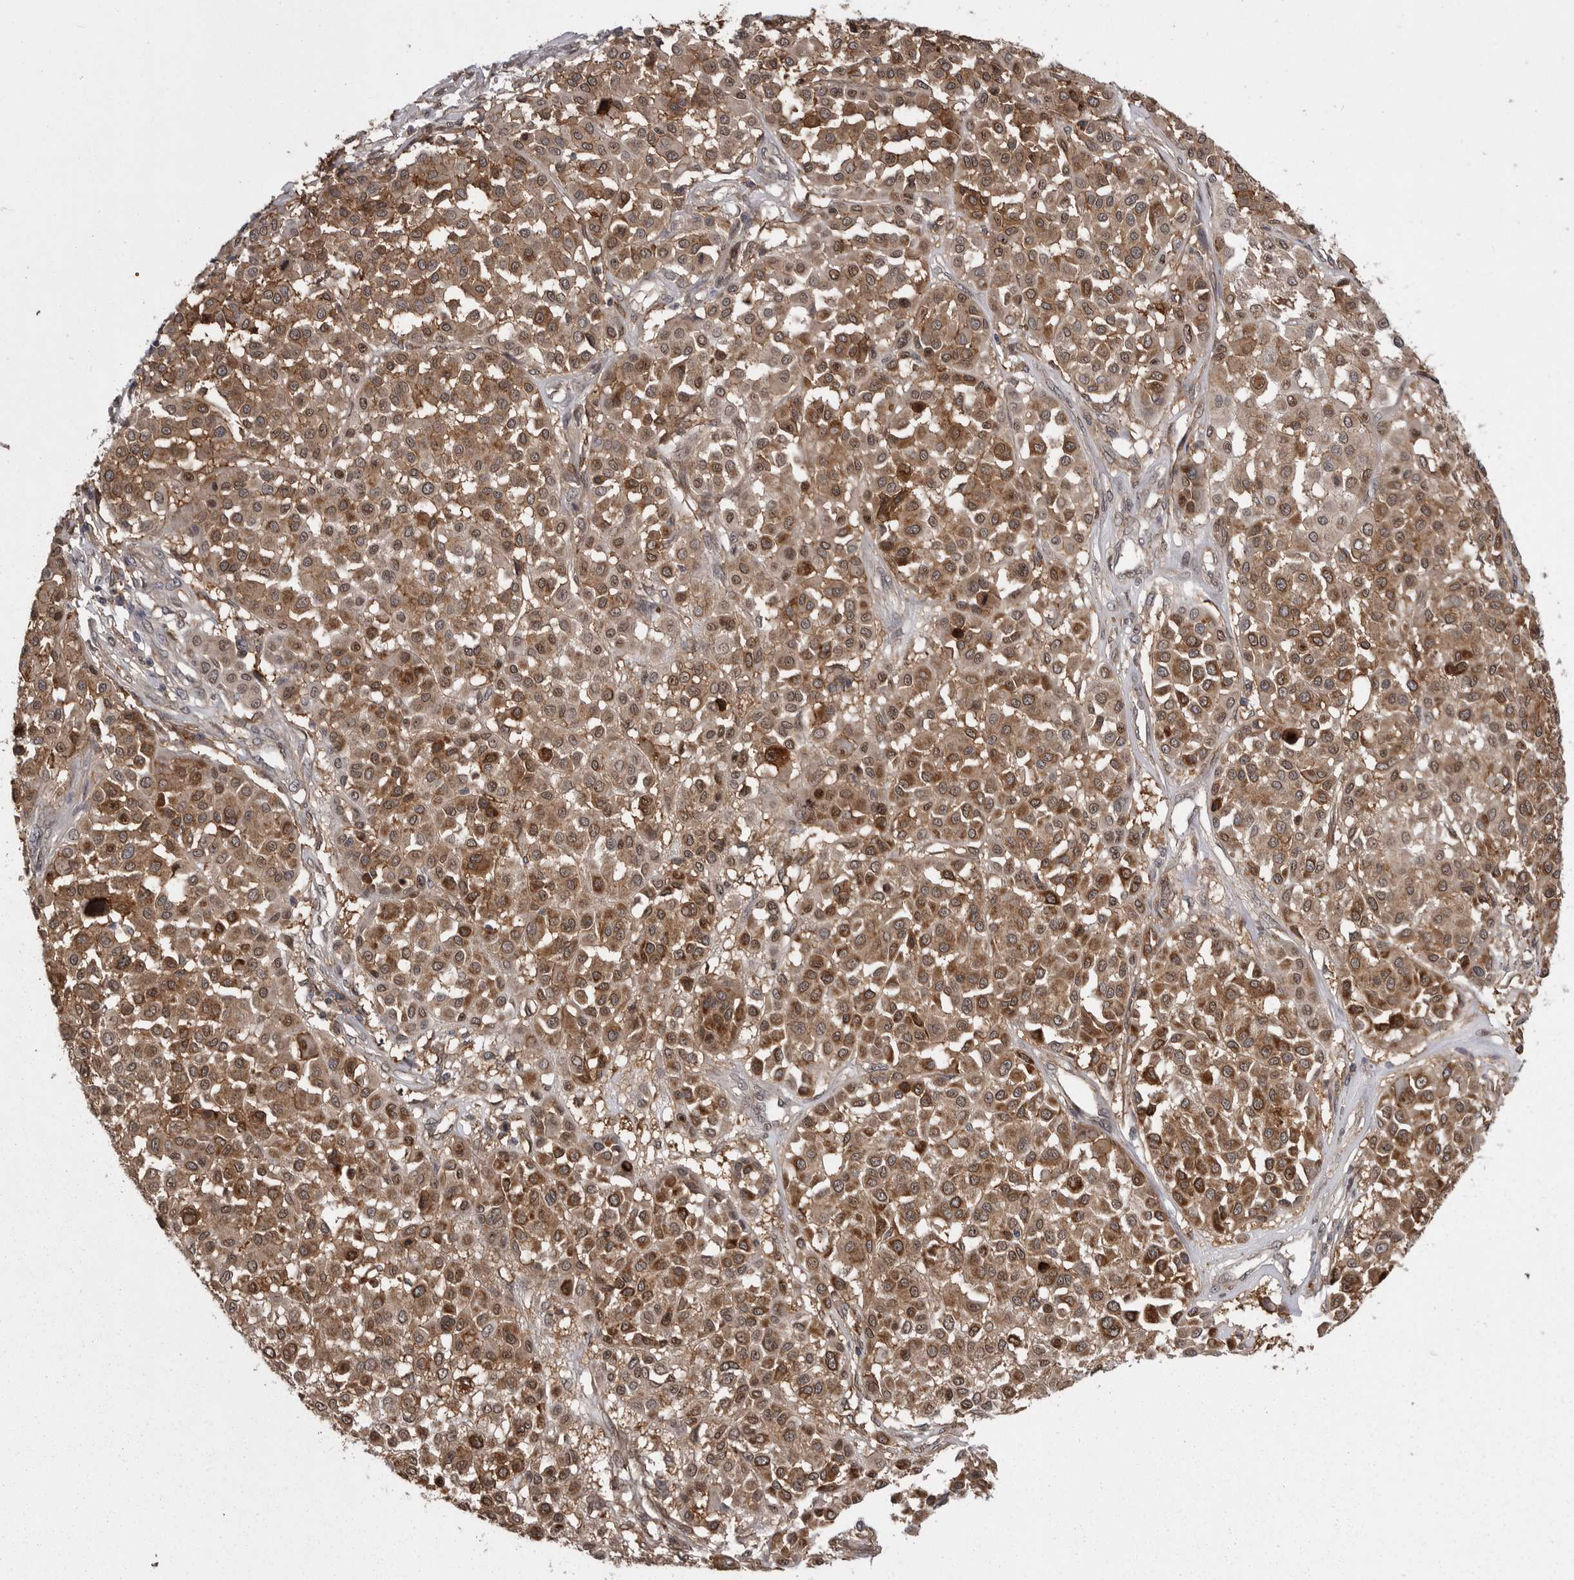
{"staining": {"intensity": "moderate", "quantity": ">75%", "location": "cytoplasmic/membranous,nuclear"}, "tissue": "melanoma", "cell_type": "Tumor cells", "image_type": "cancer", "snomed": [{"axis": "morphology", "description": "Malignant melanoma, Metastatic site"}, {"axis": "topography", "description": "Soft tissue"}], "caption": "Tumor cells exhibit medium levels of moderate cytoplasmic/membranous and nuclear expression in about >75% of cells in malignant melanoma (metastatic site).", "gene": "ABL1", "patient": {"sex": "male", "age": 41}}